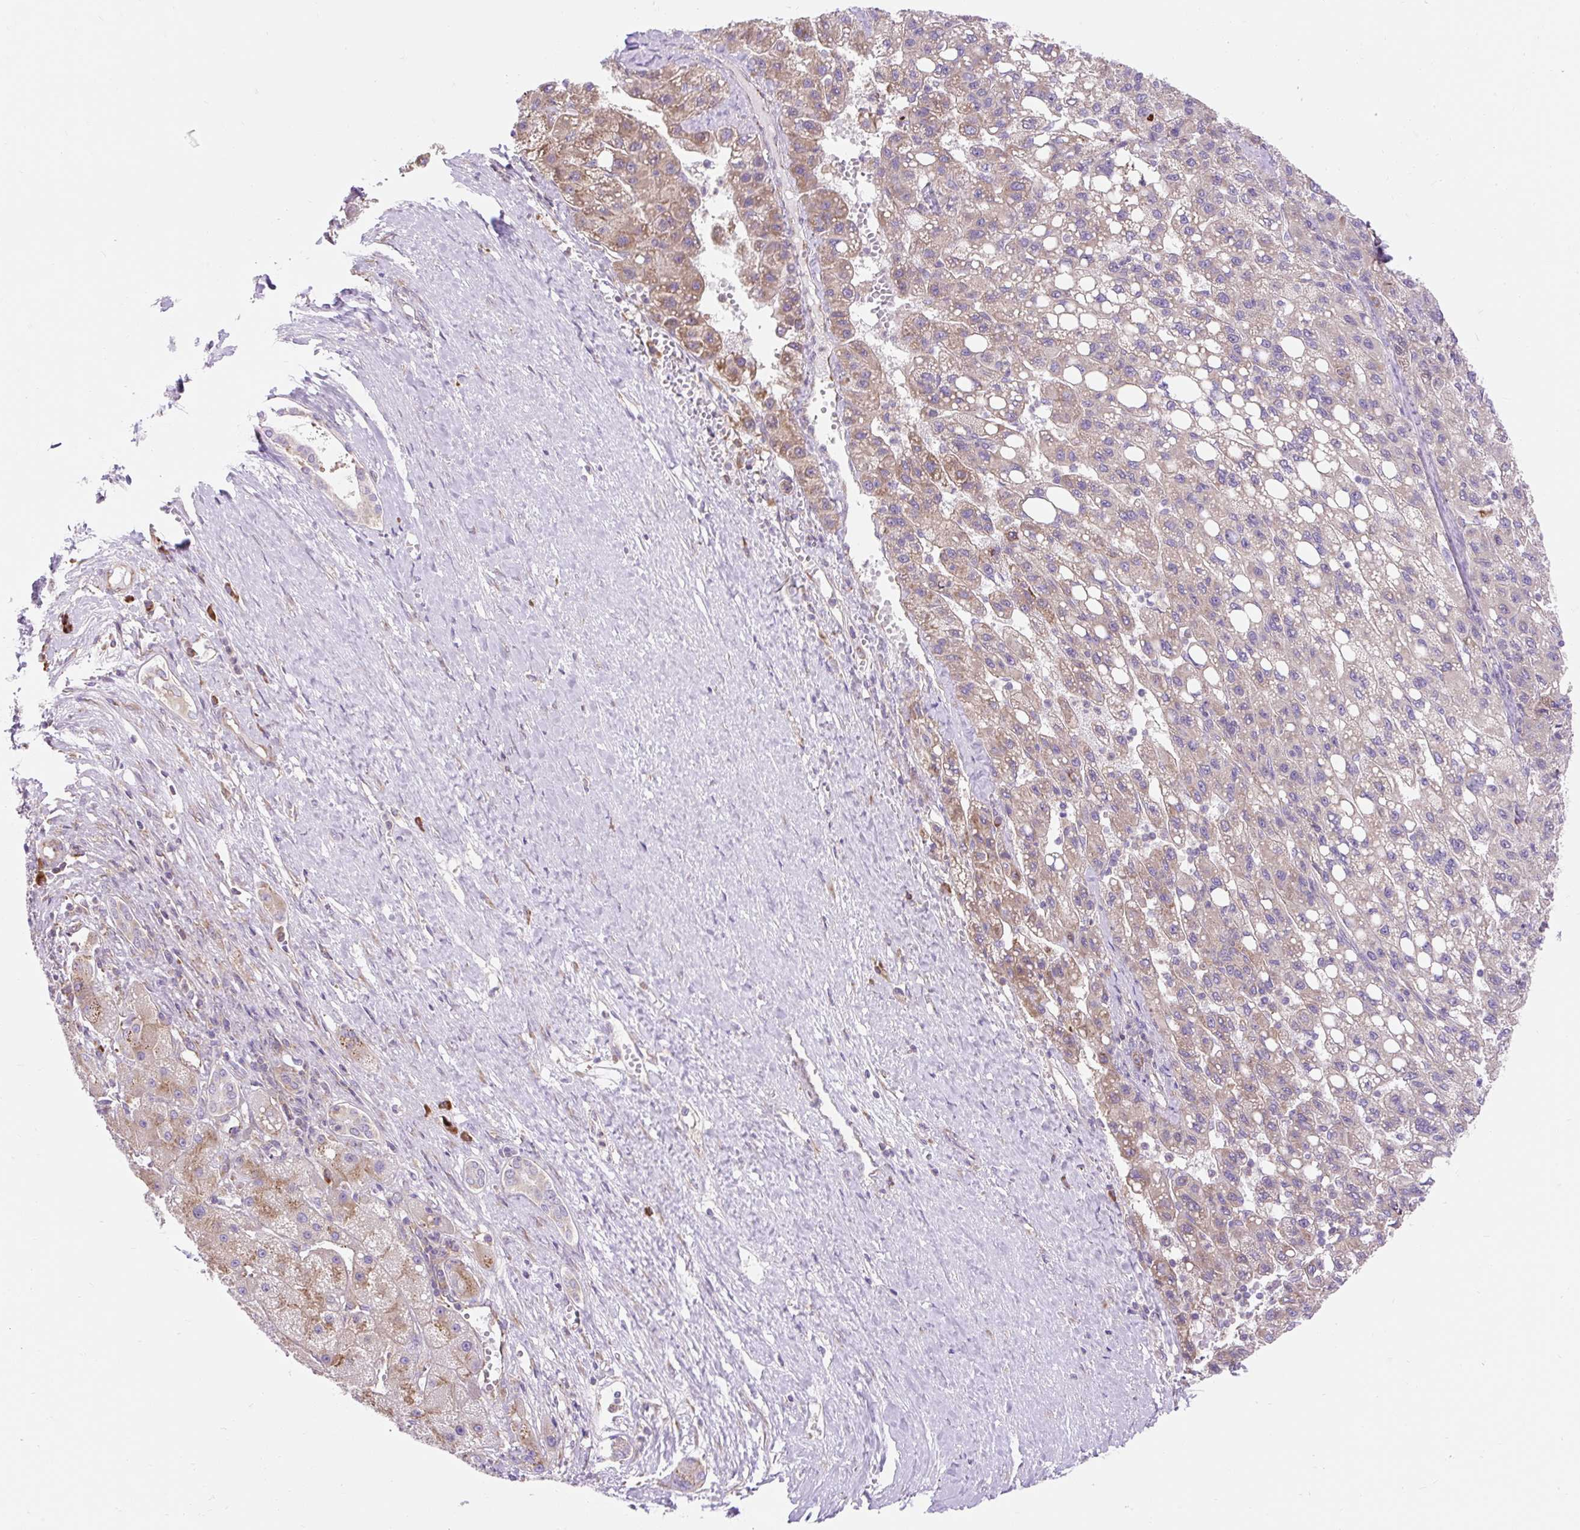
{"staining": {"intensity": "moderate", "quantity": "25%-75%", "location": "cytoplasmic/membranous"}, "tissue": "liver cancer", "cell_type": "Tumor cells", "image_type": "cancer", "snomed": [{"axis": "morphology", "description": "Carcinoma, Hepatocellular, NOS"}, {"axis": "topography", "description": "Liver"}], "caption": "A brown stain highlights moderate cytoplasmic/membranous positivity of a protein in hepatocellular carcinoma (liver) tumor cells. The staining is performed using DAB brown chromogen to label protein expression. The nuclei are counter-stained blue using hematoxylin.", "gene": "GPR45", "patient": {"sex": "female", "age": 82}}